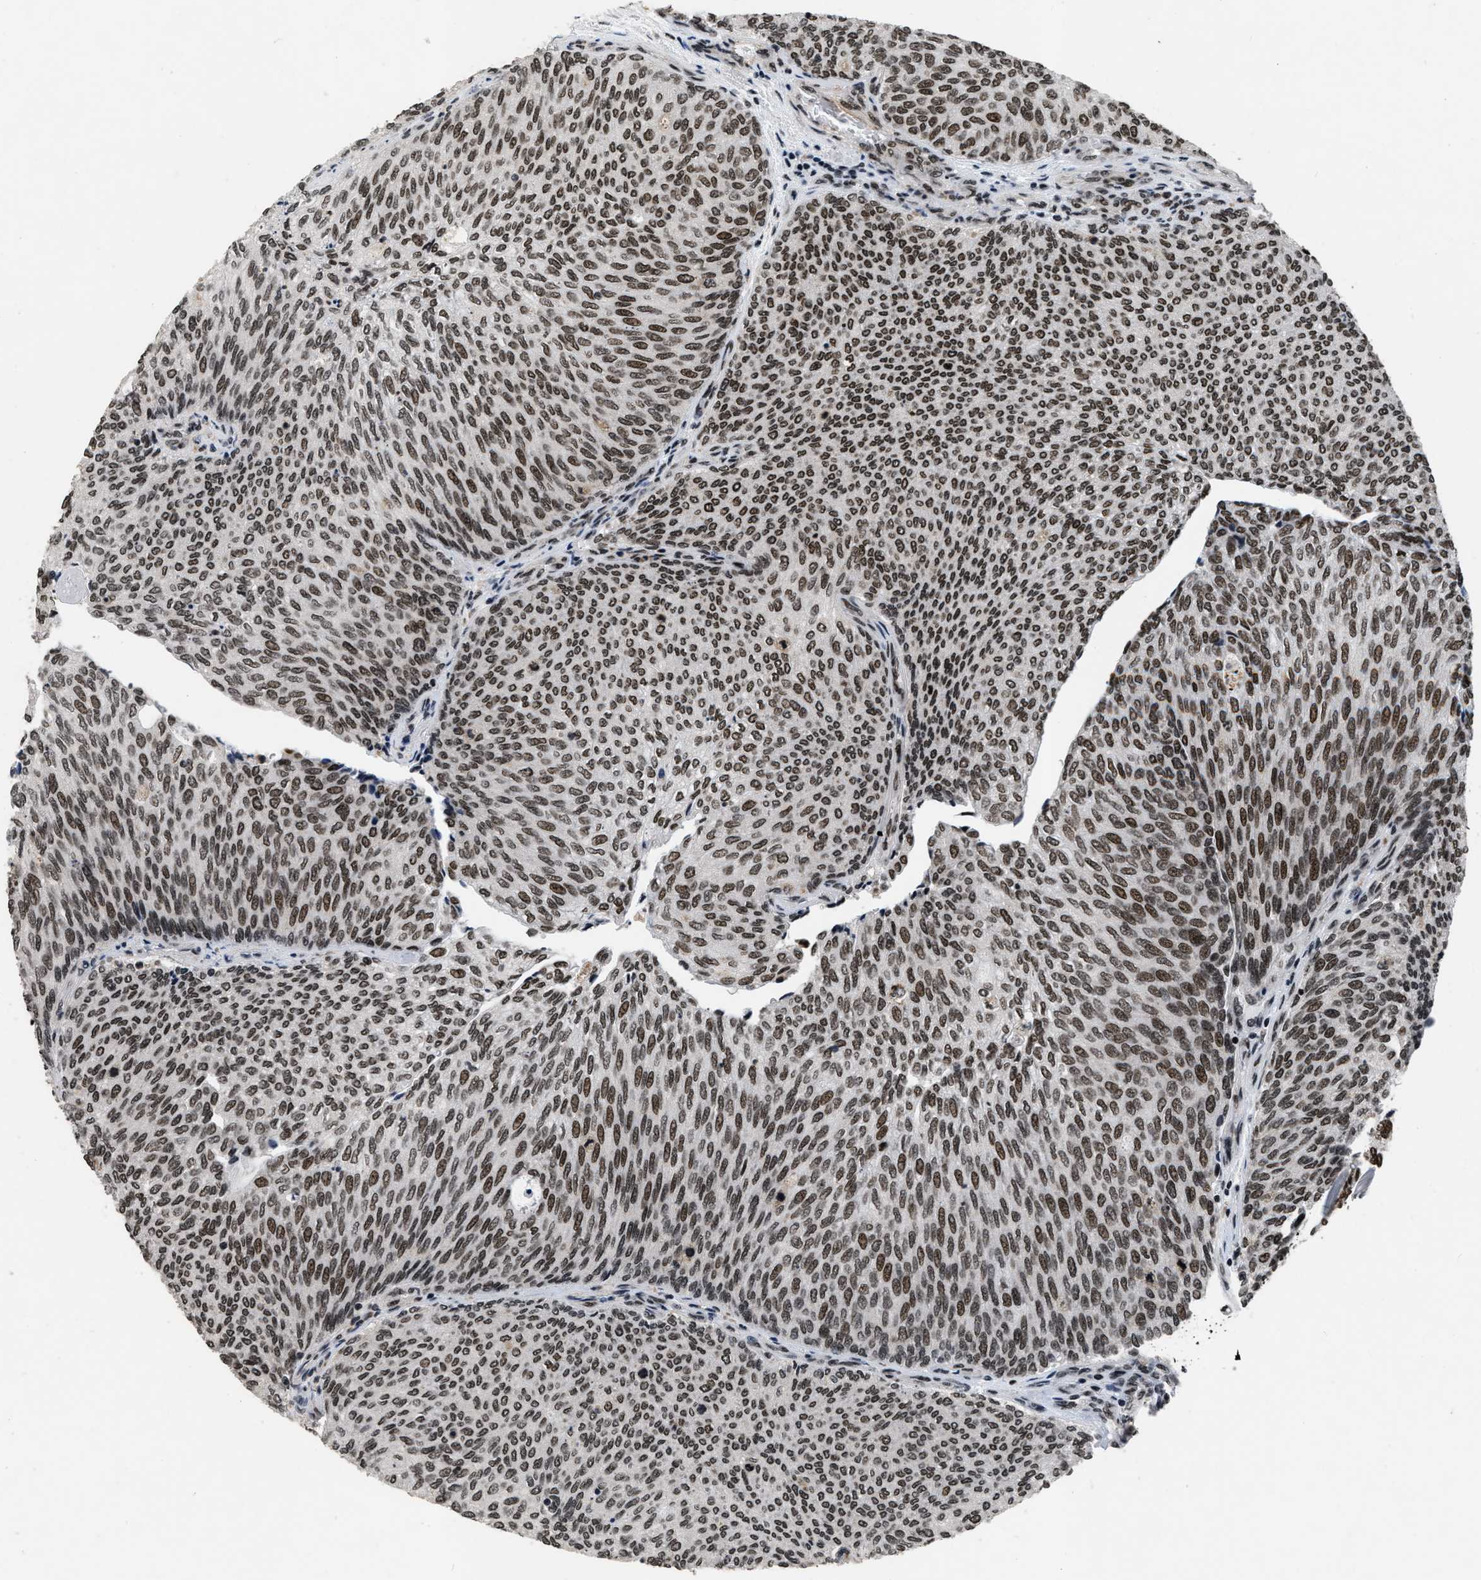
{"staining": {"intensity": "moderate", "quantity": ">75%", "location": "nuclear"}, "tissue": "urothelial cancer", "cell_type": "Tumor cells", "image_type": "cancer", "snomed": [{"axis": "morphology", "description": "Urothelial carcinoma, Low grade"}, {"axis": "topography", "description": "Urinary bladder"}], "caption": "High-magnification brightfield microscopy of low-grade urothelial carcinoma stained with DAB (brown) and counterstained with hematoxylin (blue). tumor cells exhibit moderate nuclear expression is present in about>75% of cells.", "gene": "SMARCB1", "patient": {"sex": "female", "age": 79}}